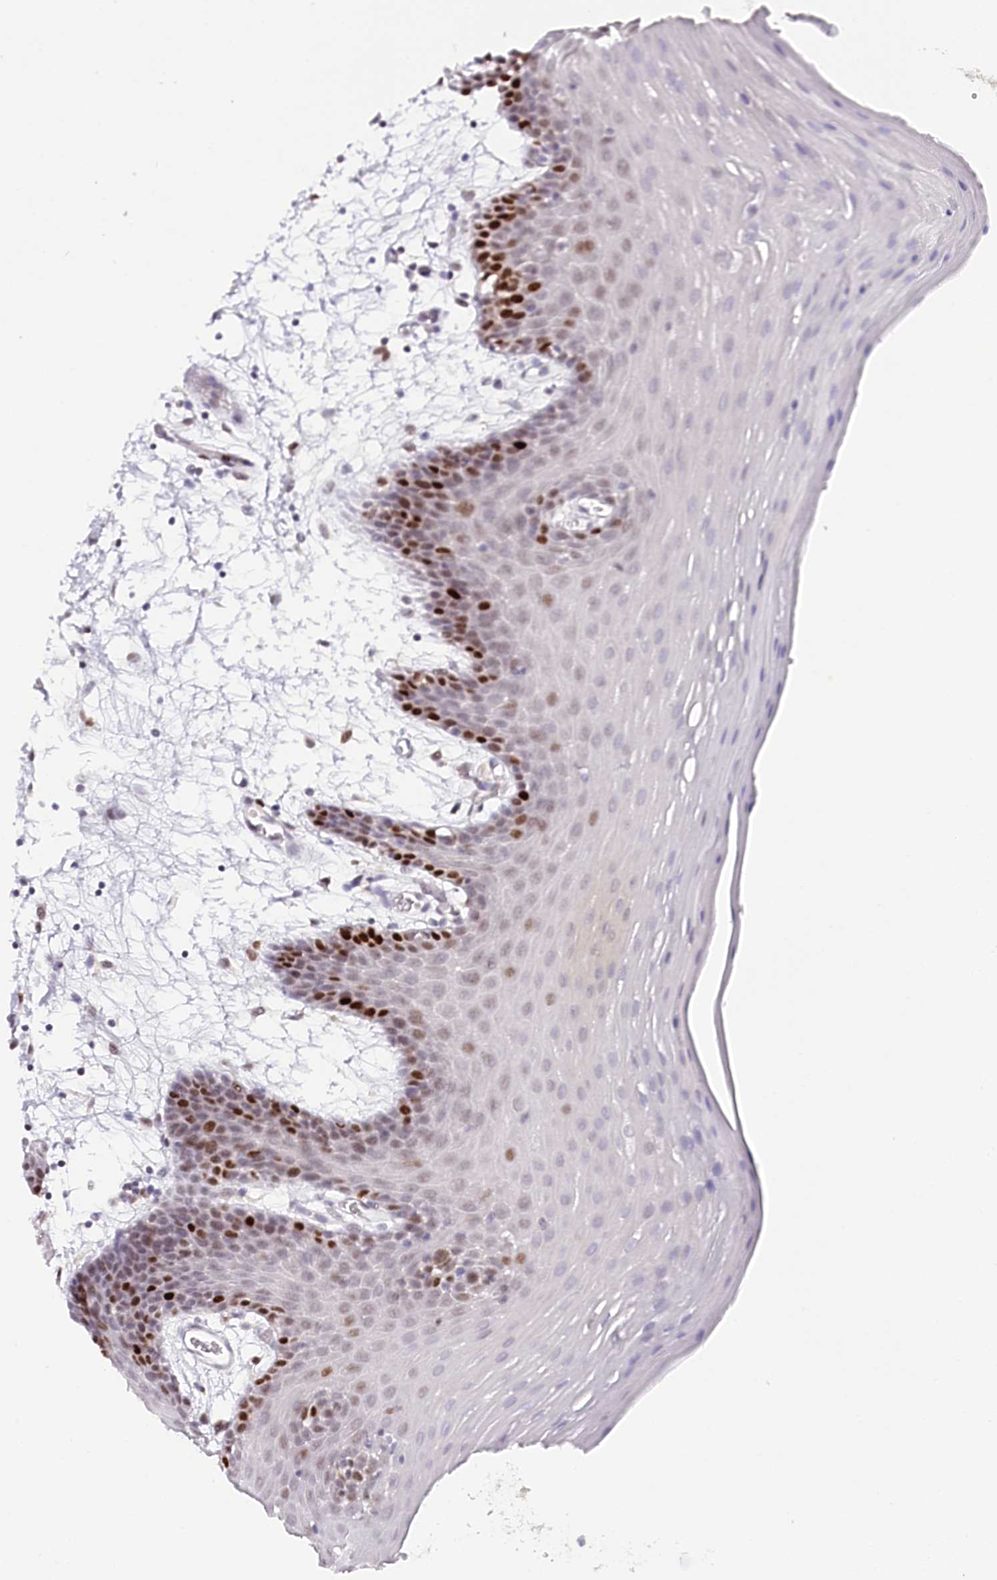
{"staining": {"intensity": "strong", "quantity": "25%-75%", "location": "nuclear"}, "tissue": "oral mucosa", "cell_type": "Squamous epithelial cells", "image_type": "normal", "snomed": [{"axis": "morphology", "description": "Normal tissue, NOS"}, {"axis": "topography", "description": "Skeletal muscle"}, {"axis": "topography", "description": "Oral tissue"}, {"axis": "topography", "description": "Salivary gland"}, {"axis": "topography", "description": "Peripheral nerve tissue"}], "caption": "An image of oral mucosa stained for a protein reveals strong nuclear brown staining in squamous epithelial cells. (Stains: DAB in brown, nuclei in blue, Microscopy: brightfield microscopy at high magnification).", "gene": "TP53", "patient": {"sex": "male", "age": 54}}